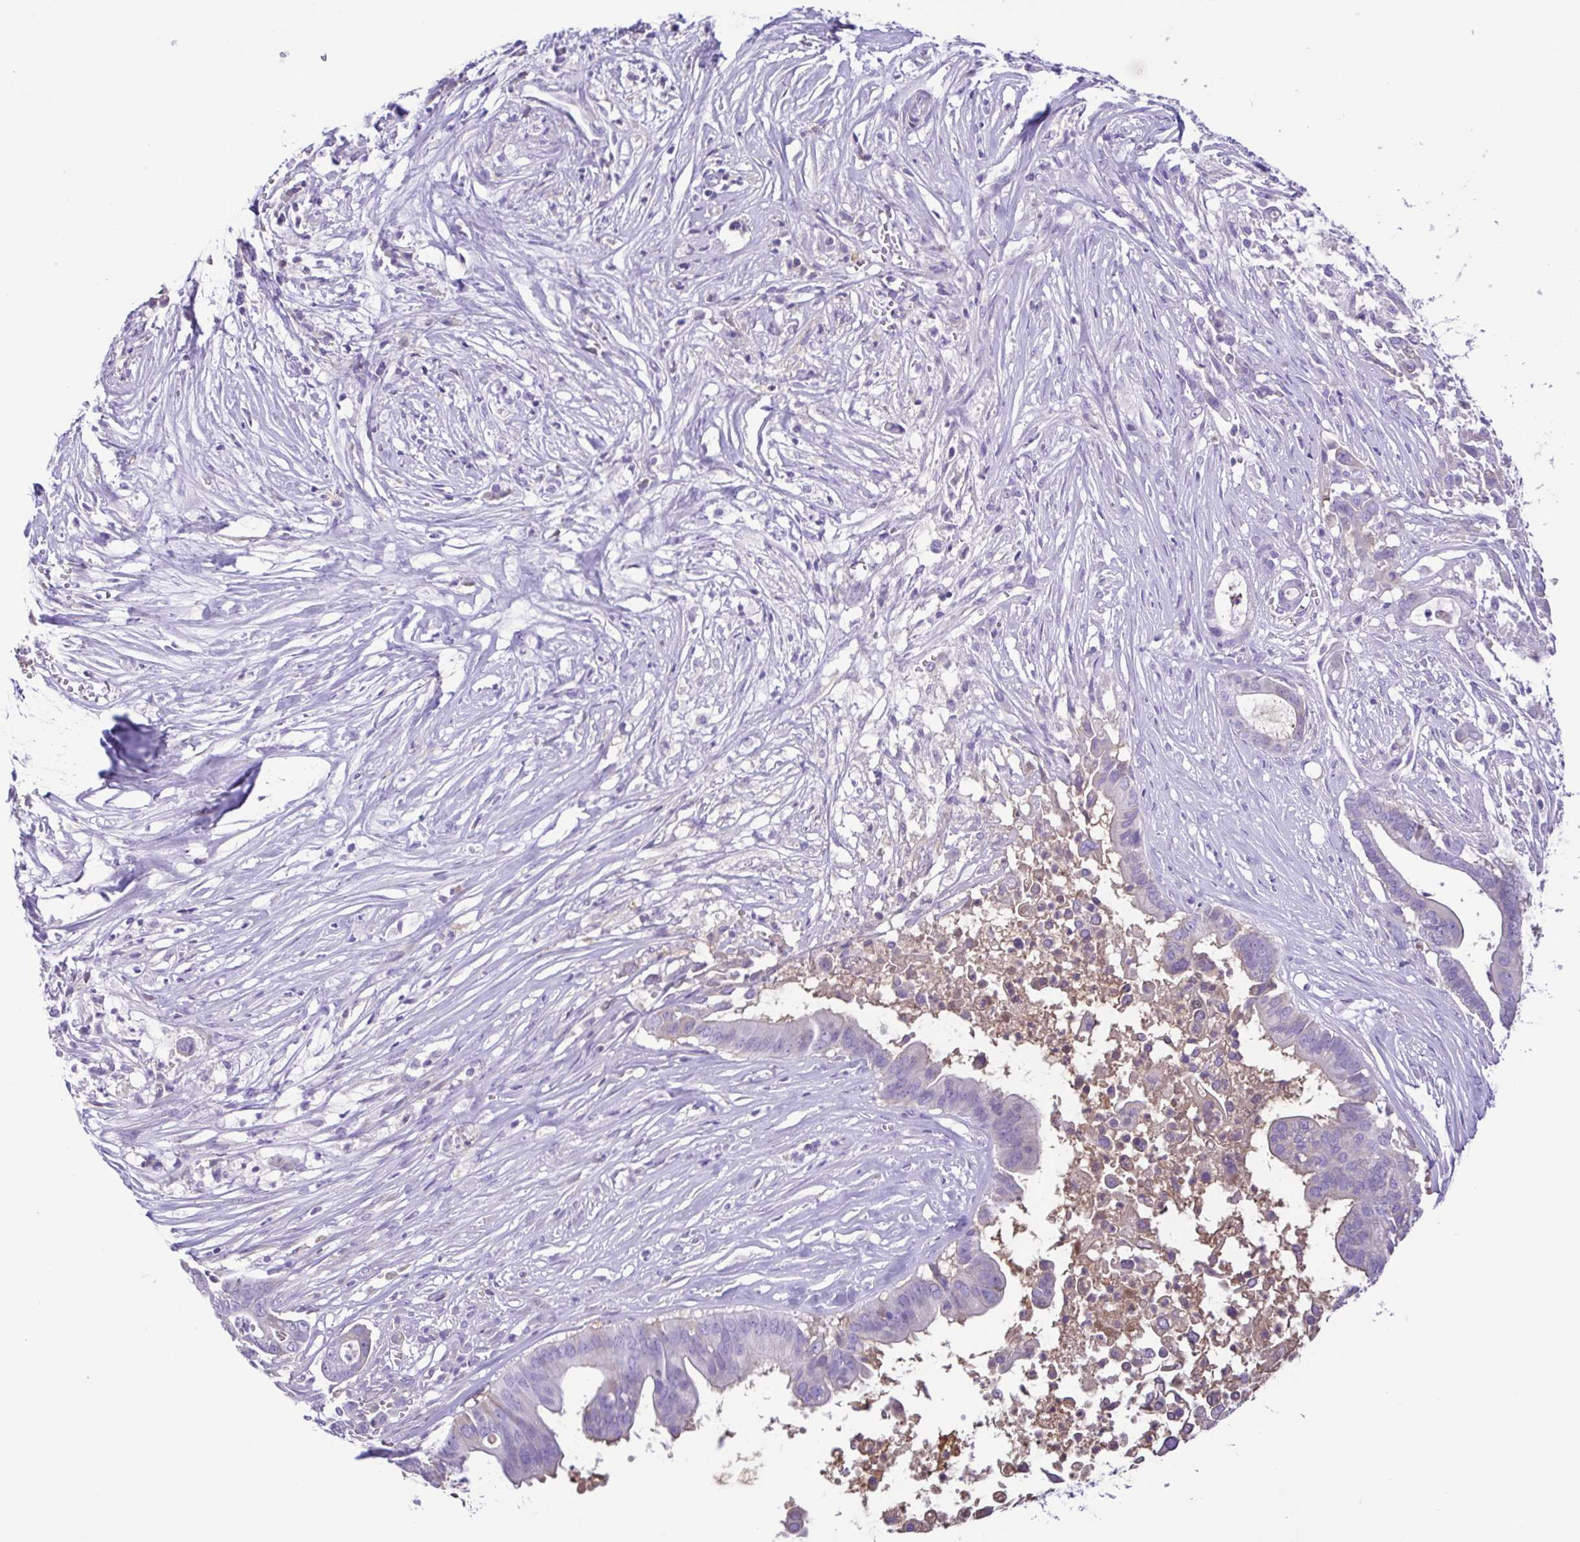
{"staining": {"intensity": "negative", "quantity": "none", "location": "none"}, "tissue": "pancreatic cancer", "cell_type": "Tumor cells", "image_type": "cancer", "snomed": [{"axis": "morphology", "description": "Adenocarcinoma, NOS"}, {"axis": "topography", "description": "Pancreas"}], "caption": "Image shows no significant protein expression in tumor cells of adenocarcinoma (pancreatic).", "gene": "IGFL1", "patient": {"sex": "male", "age": 61}}